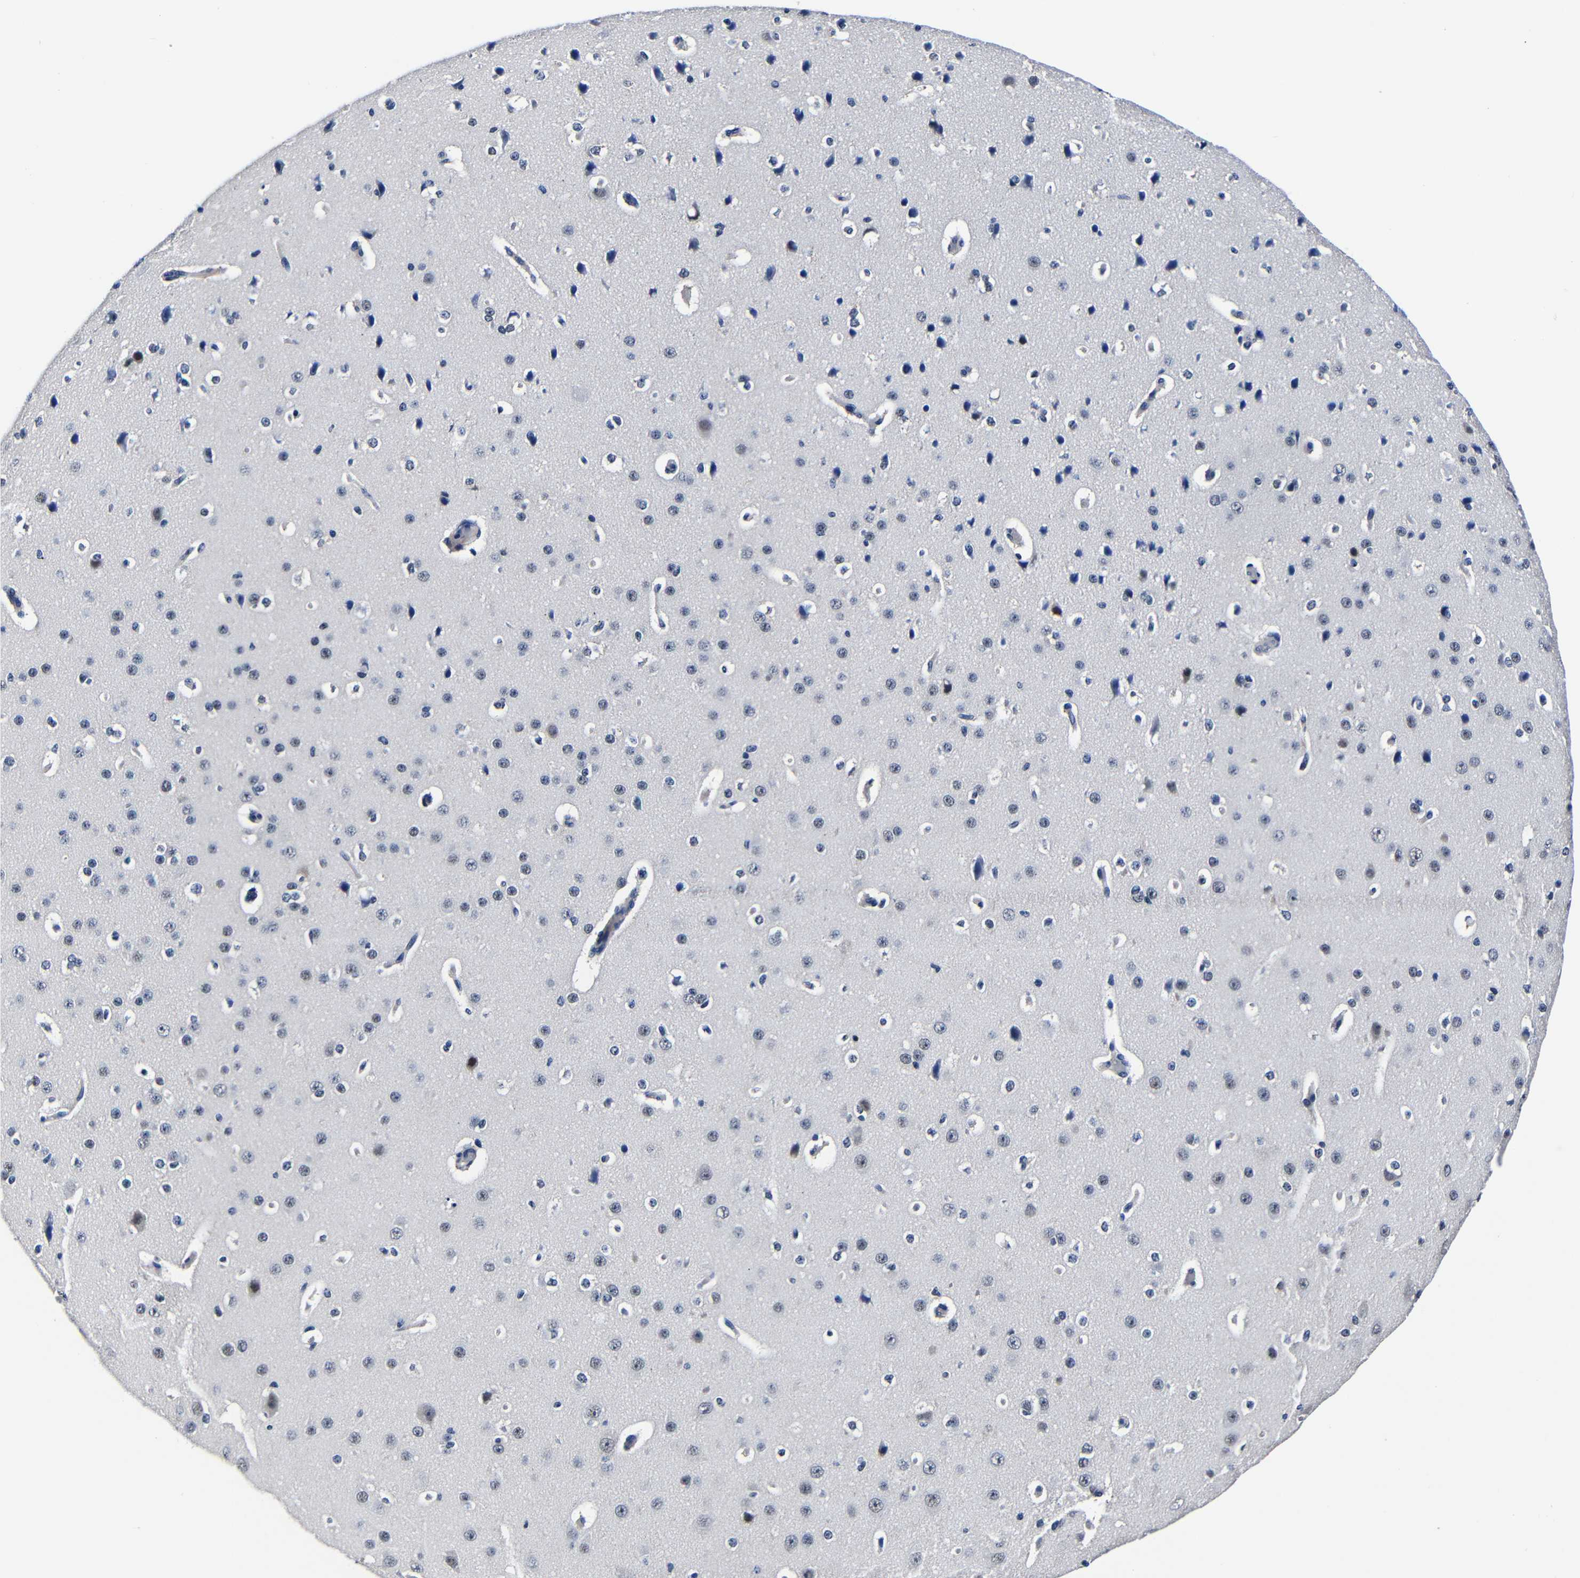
{"staining": {"intensity": "negative", "quantity": "none", "location": "none"}, "tissue": "cerebral cortex", "cell_type": "Endothelial cells", "image_type": "normal", "snomed": [{"axis": "morphology", "description": "Normal tissue, NOS"}, {"axis": "morphology", "description": "Developmental malformation"}, {"axis": "topography", "description": "Cerebral cortex"}], "caption": "Histopathology image shows no protein expression in endothelial cells of normal cerebral cortex.", "gene": "DEPP1", "patient": {"sex": "female", "age": 30}}